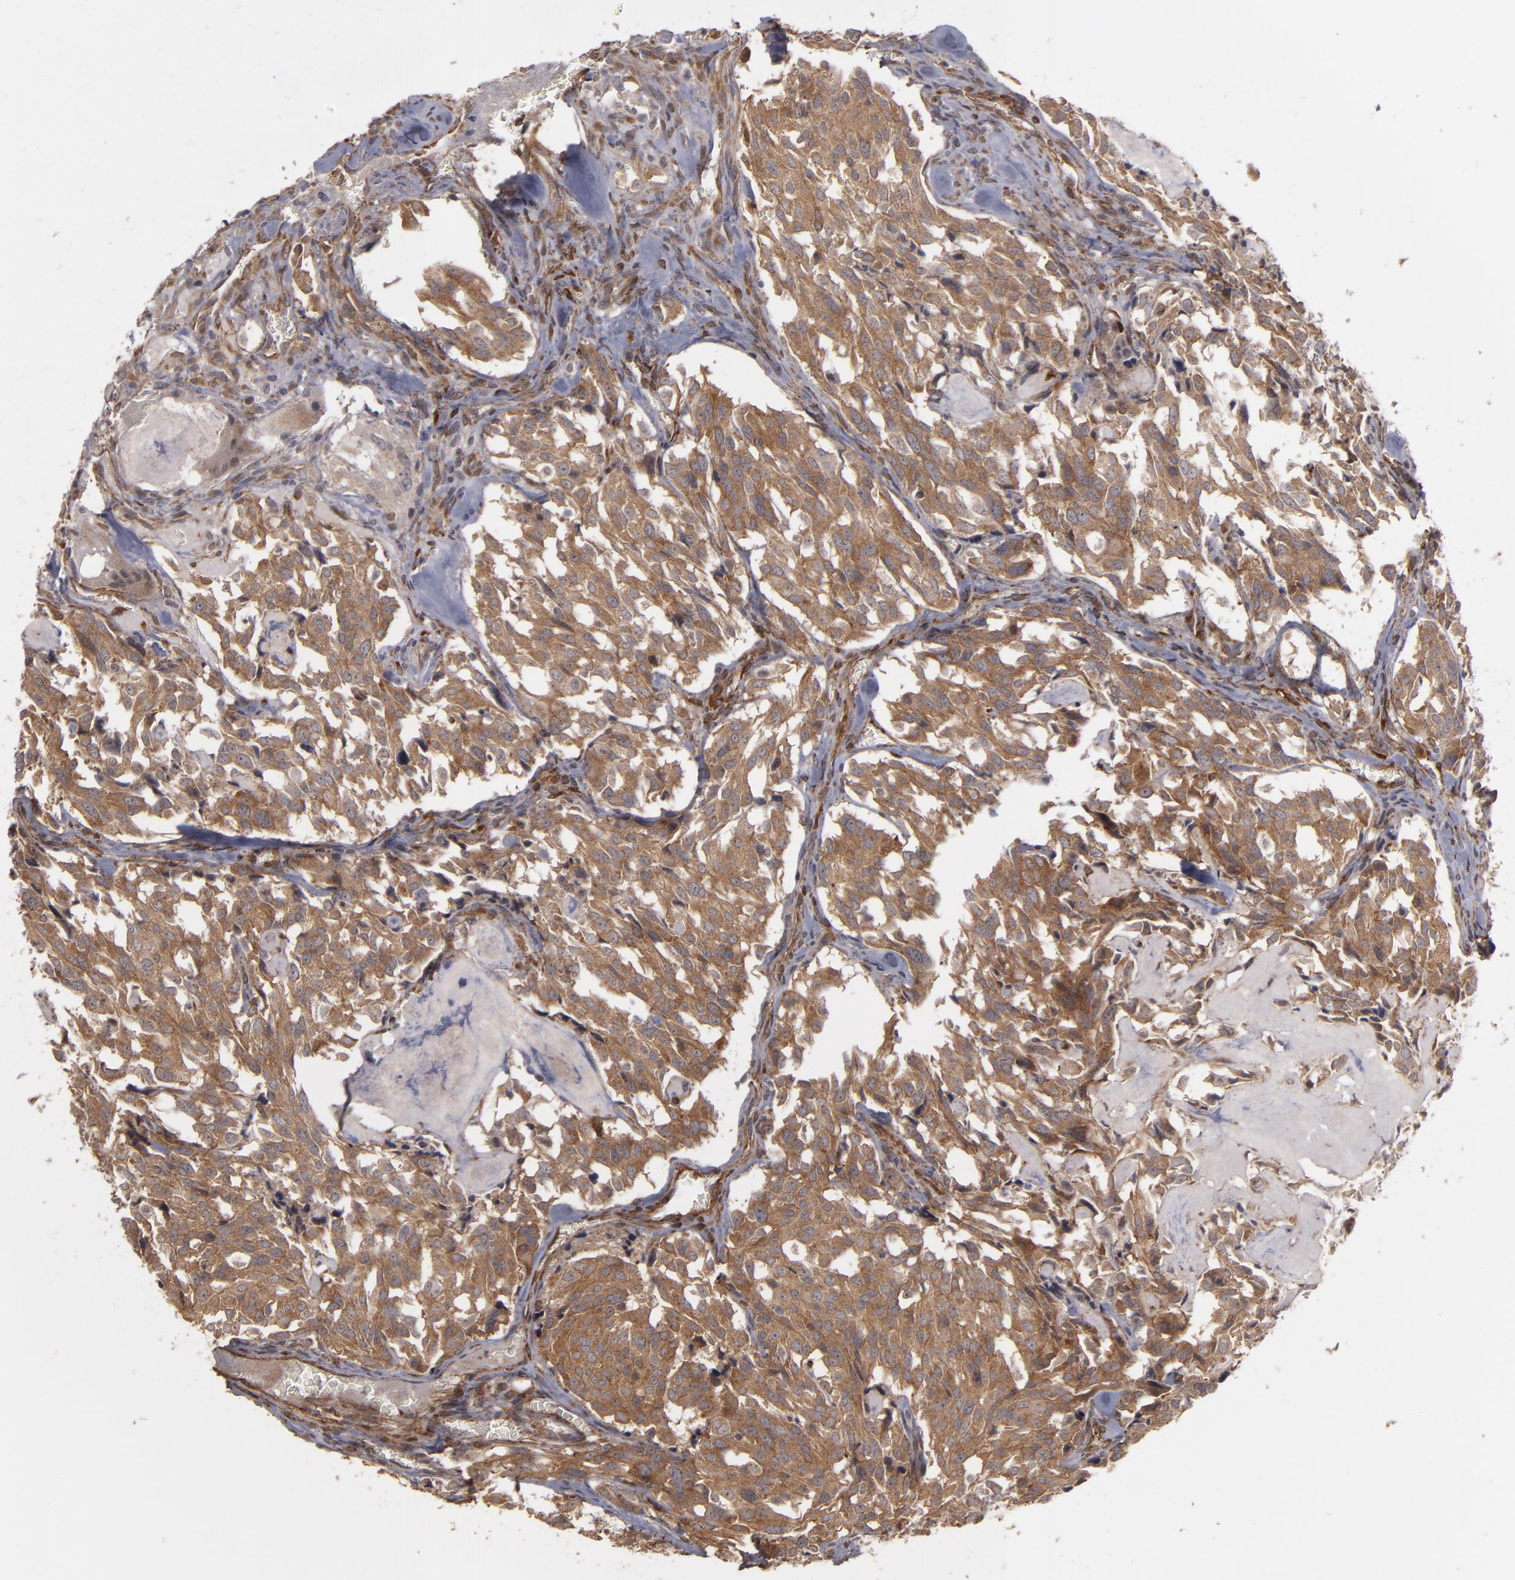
{"staining": {"intensity": "moderate", "quantity": ">75%", "location": "cytoplasmic/membranous"}, "tissue": "thyroid cancer", "cell_type": "Tumor cells", "image_type": "cancer", "snomed": [{"axis": "morphology", "description": "Carcinoma, NOS"}, {"axis": "morphology", "description": "Carcinoid, malignant, NOS"}, {"axis": "topography", "description": "Thyroid gland"}], "caption": "Protein expression analysis of thyroid carcinoma reveals moderate cytoplasmic/membranous staining in about >75% of tumor cells. (Brightfield microscopy of DAB IHC at high magnification).", "gene": "TJP1", "patient": {"sex": "male", "age": 33}}